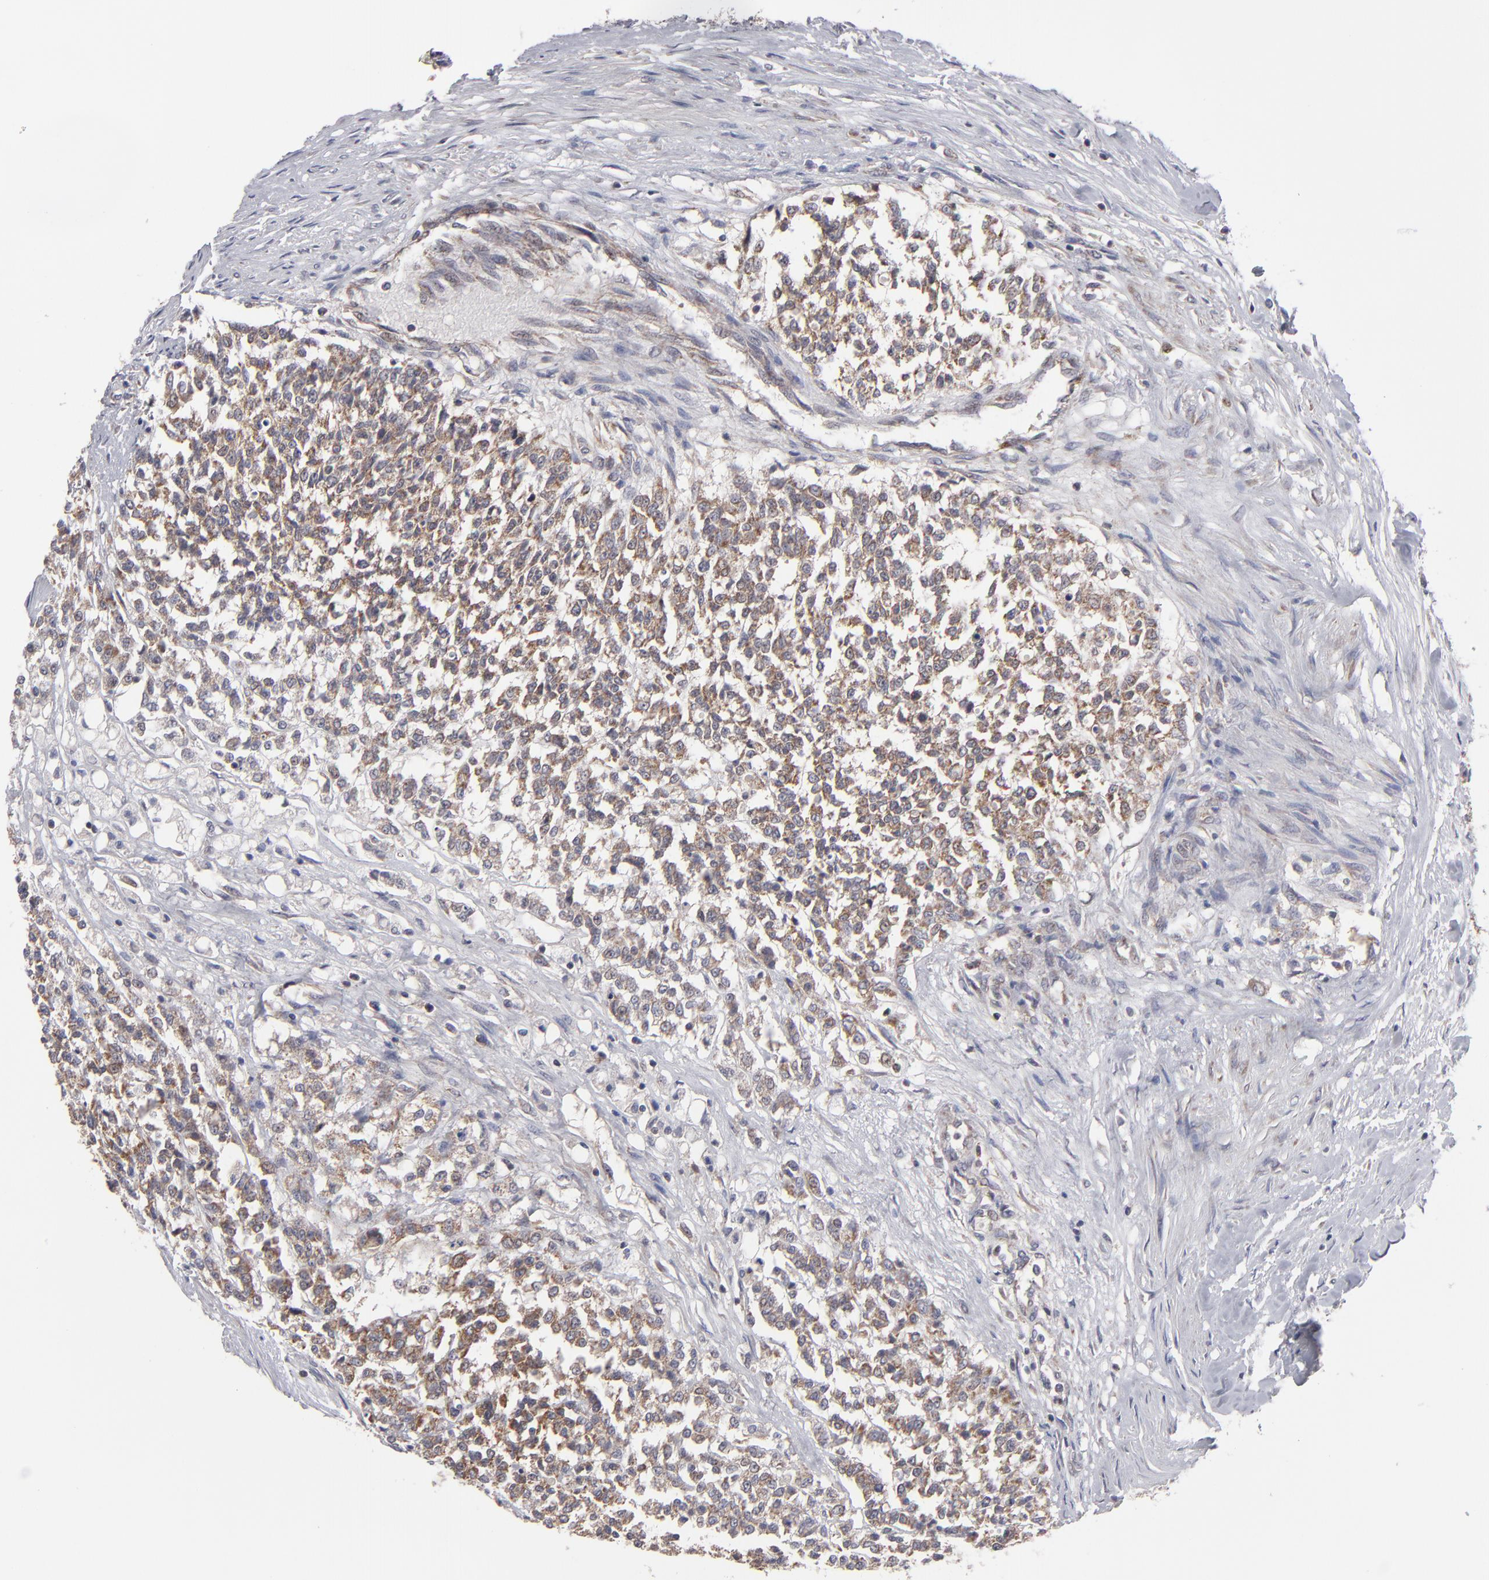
{"staining": {"intensity": "moderate", "quantity": "25%-75%", "location": "cytoplasmic/membranous"}, "tissue": "testis cancer", "cell_type": "Tumor cells", "image_type": "cancer", "snomed": [{"axis": "morphology", "description": "Seminoma, NOS"}, {"axis": "topography", "description": "Testis"}], "caption": "This image demonstrates IHC staining of human seminoma (testis), with medium moderate cytoplasmic/membranous positivity in about 25%-75% of tumor cells.", "gene": "GLCCI1", "patient": {"sex": "male", "age": 59}}